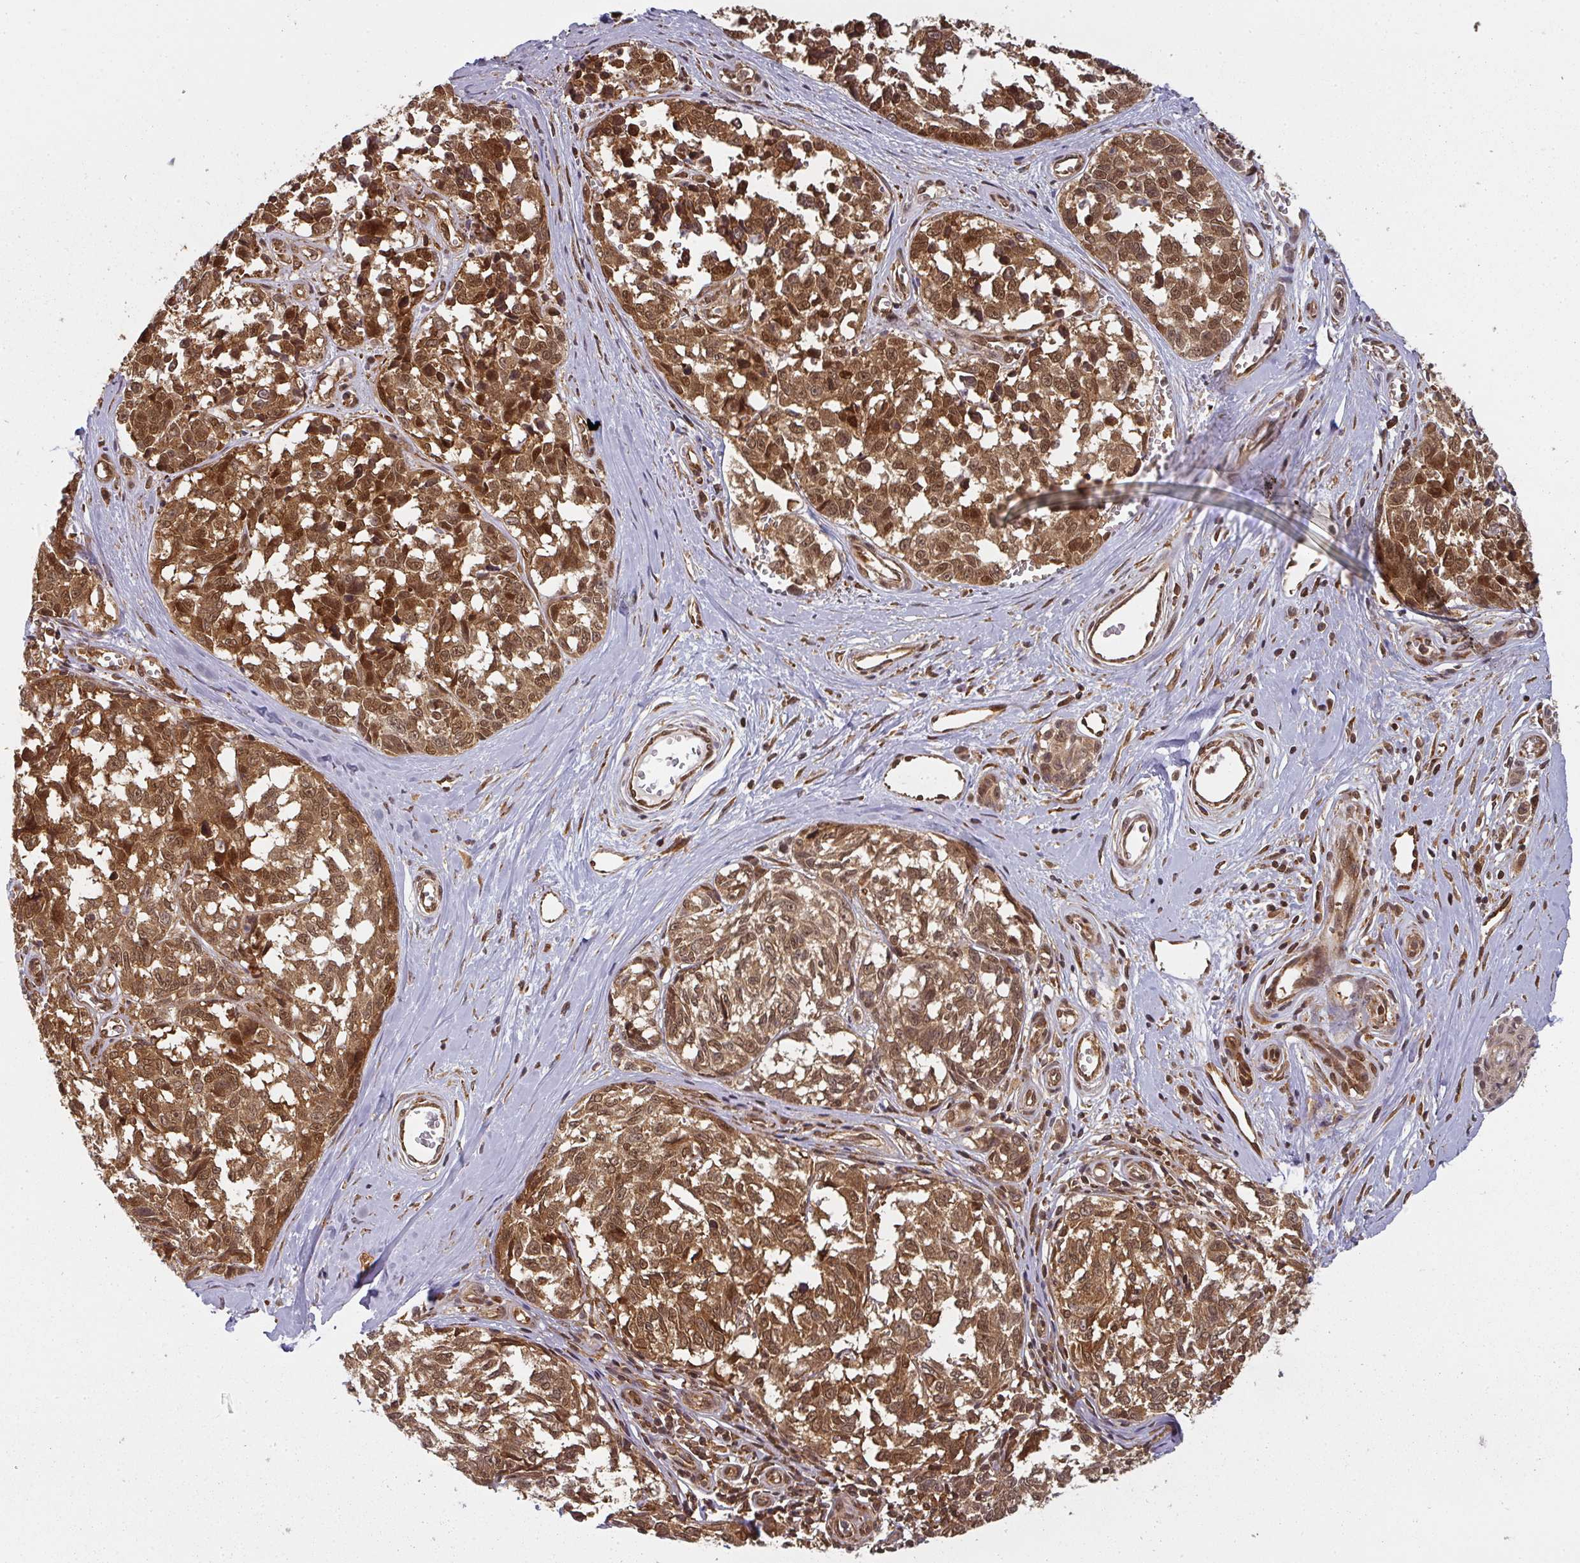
{"staining": {"intensity": "moderate", "quantity": ">75%", "location": "cytoplasmic/membranous,nuclear"}, "tissue": "melanoma", "cell_type": "Tumor cells", "image_type": "cancer", "snomed": [{"axis": "morphology", "description": "Normal tissue, NOS"}, {"axis": "morphology", "description": "Malignant melanoma, NOS"}, {"axis": "topography", "description": "Skin"}], "caption": "An IHC photomicrograph of neoplastic tissue is shown. Protein staining in brown highlights moderate cytoplasmic/membranous and nuclear positivity in malignant melanoma within tumor cells.", "gene": "PPP6R3", "patient": {"sex": "female", "age": 64}}